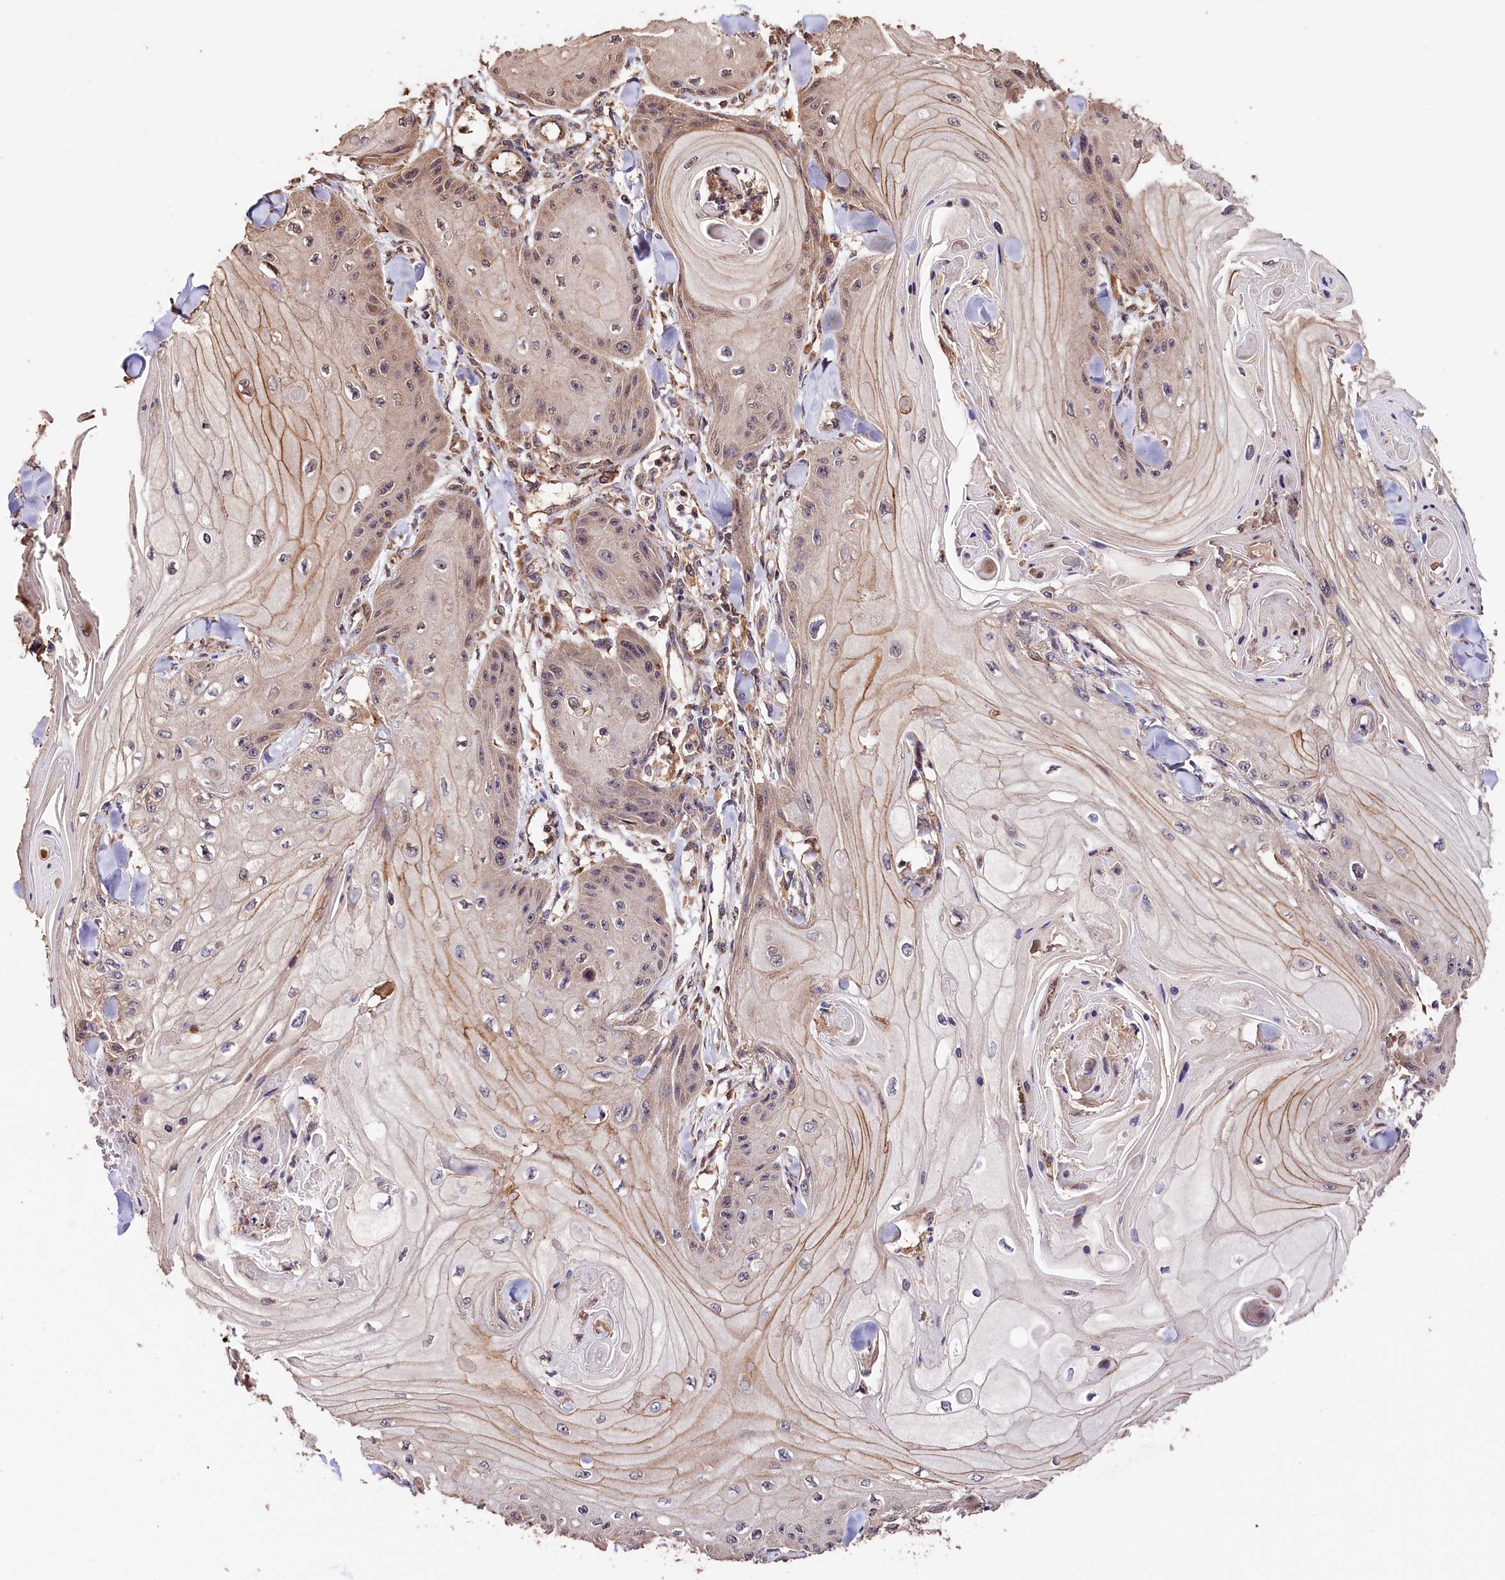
{"staining": {"intensity": "weak", "quantity": "<25%", "location": "cytoplasmic/membranous,nuclear"}, "tissue": "skin cancer", "cell_type": "Tumor cells", "image_type": "cancer", "snomed": [{"axis": "morphology", "description": "Squamous cell carcinoma, NOS"}, {"axis": "topography", "description": "Skin"}], "caption": "High magnification brightfield microscopy of skin squamous cell carcinoma stained with DAB (3,3'-diaminobenzidine) (brown) and counterstained with hematoxylin (blue): tumor cells show no significant expression. The staining was performed using DAB (3,3'-diaminobenzidine) to visualize the protein expression in brown, while the nuclei were stained in blue with hematoxylin (Magnification: 20x).", "gene": "KPTN", "patient": {"sex": "male", "age": 74}}